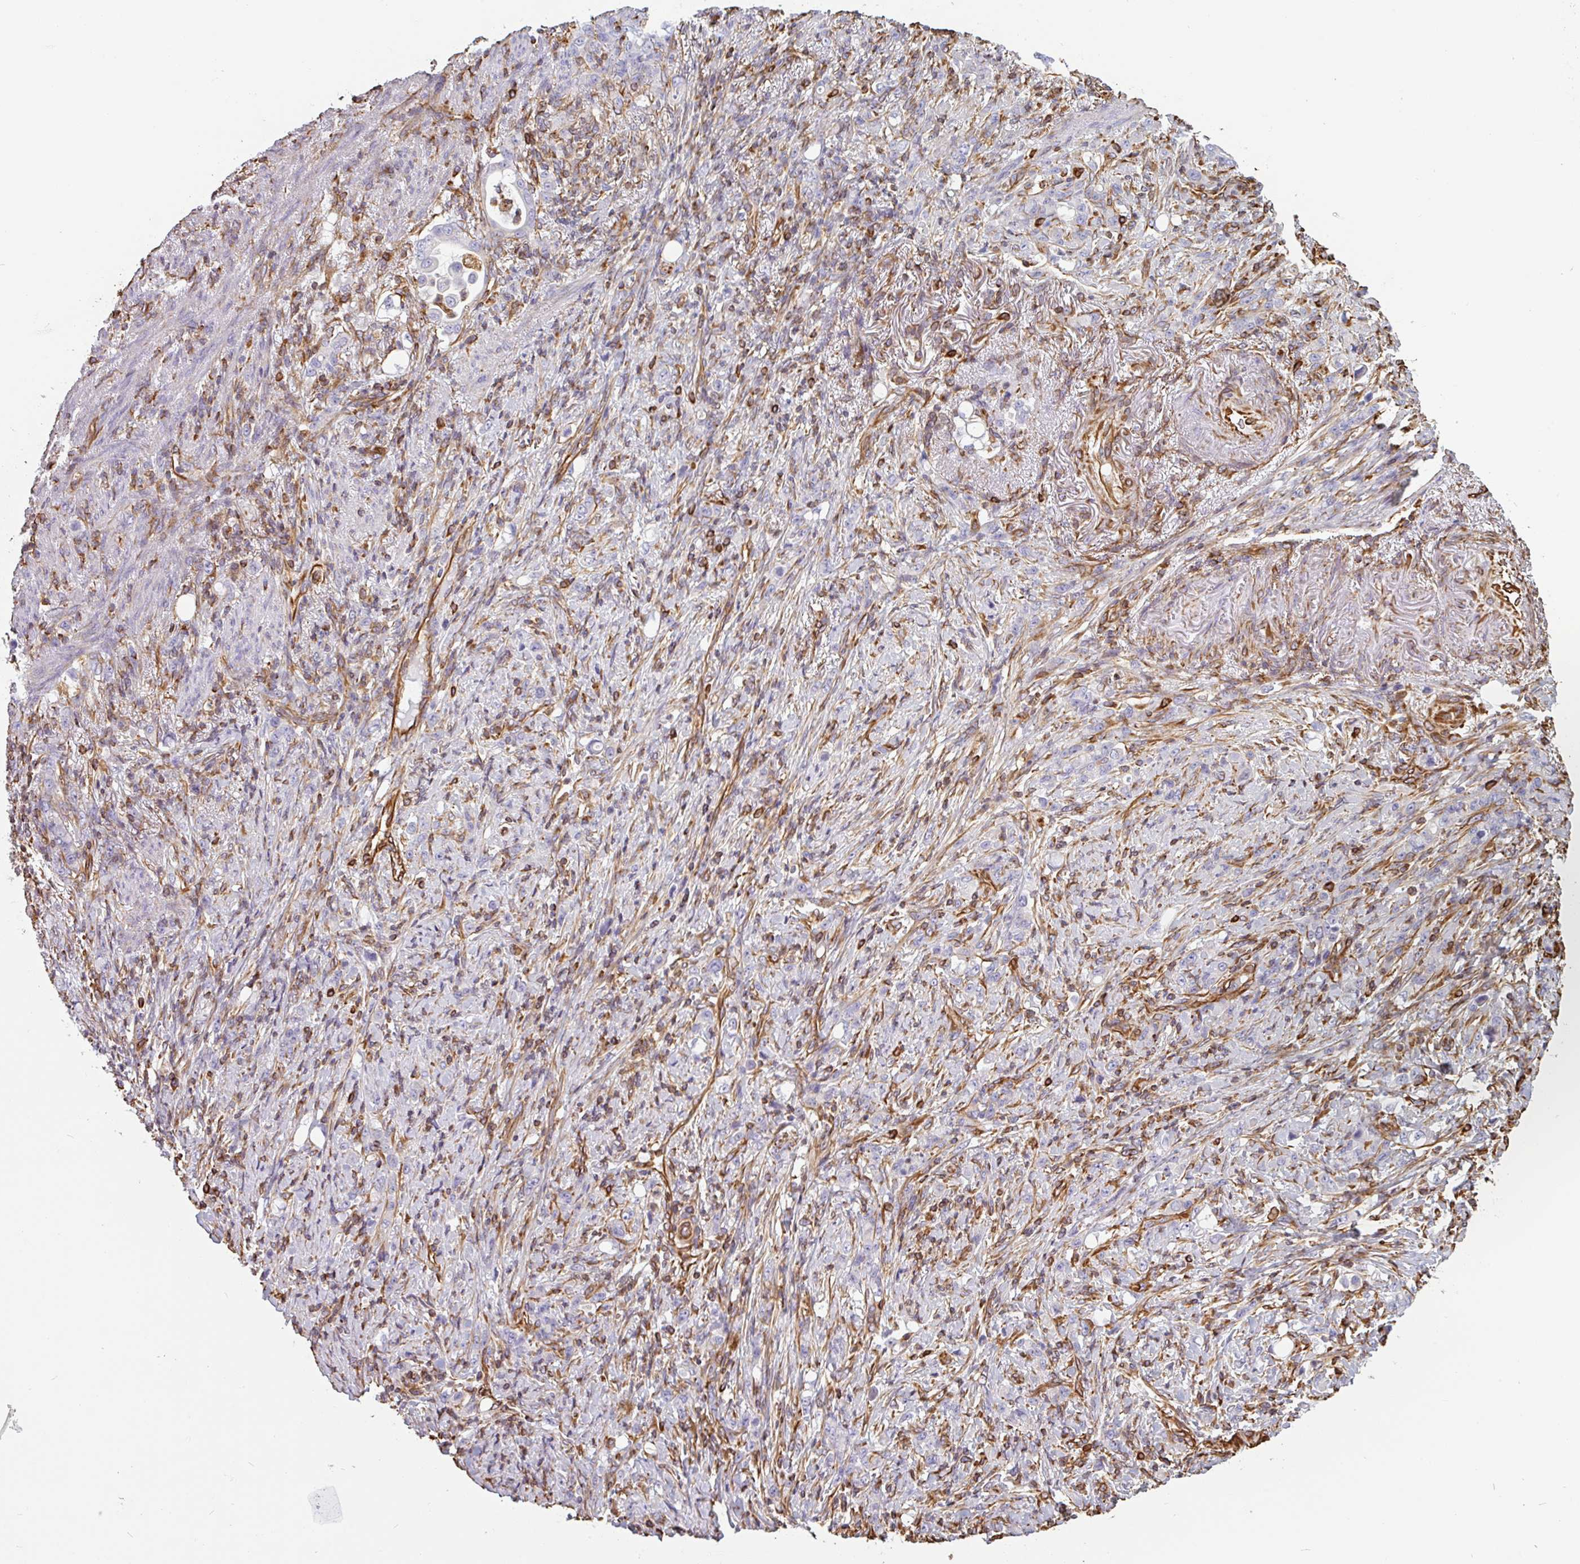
{"staining": {"intensity": "negative", "quantity": "none", "location": "none"}, "tissue": "stomach cancer", "cell_type": "Tumor cells", "image_type": "cancer", "snomed": [{"axis": "morphology", "description": "Normal tissue, NOS"}, {"axis": "morphology", "description": "Adenocarcinoma, NOS"}, {"axis": "topography", "description": "Stomach"}], "caption": "The photomicrograph reveals no significant positivity in tumor cells of stomach cancer (adenocarcinoma).", "gene": "PPFIA1", "patient": {"sex": "female", "age": 79}}